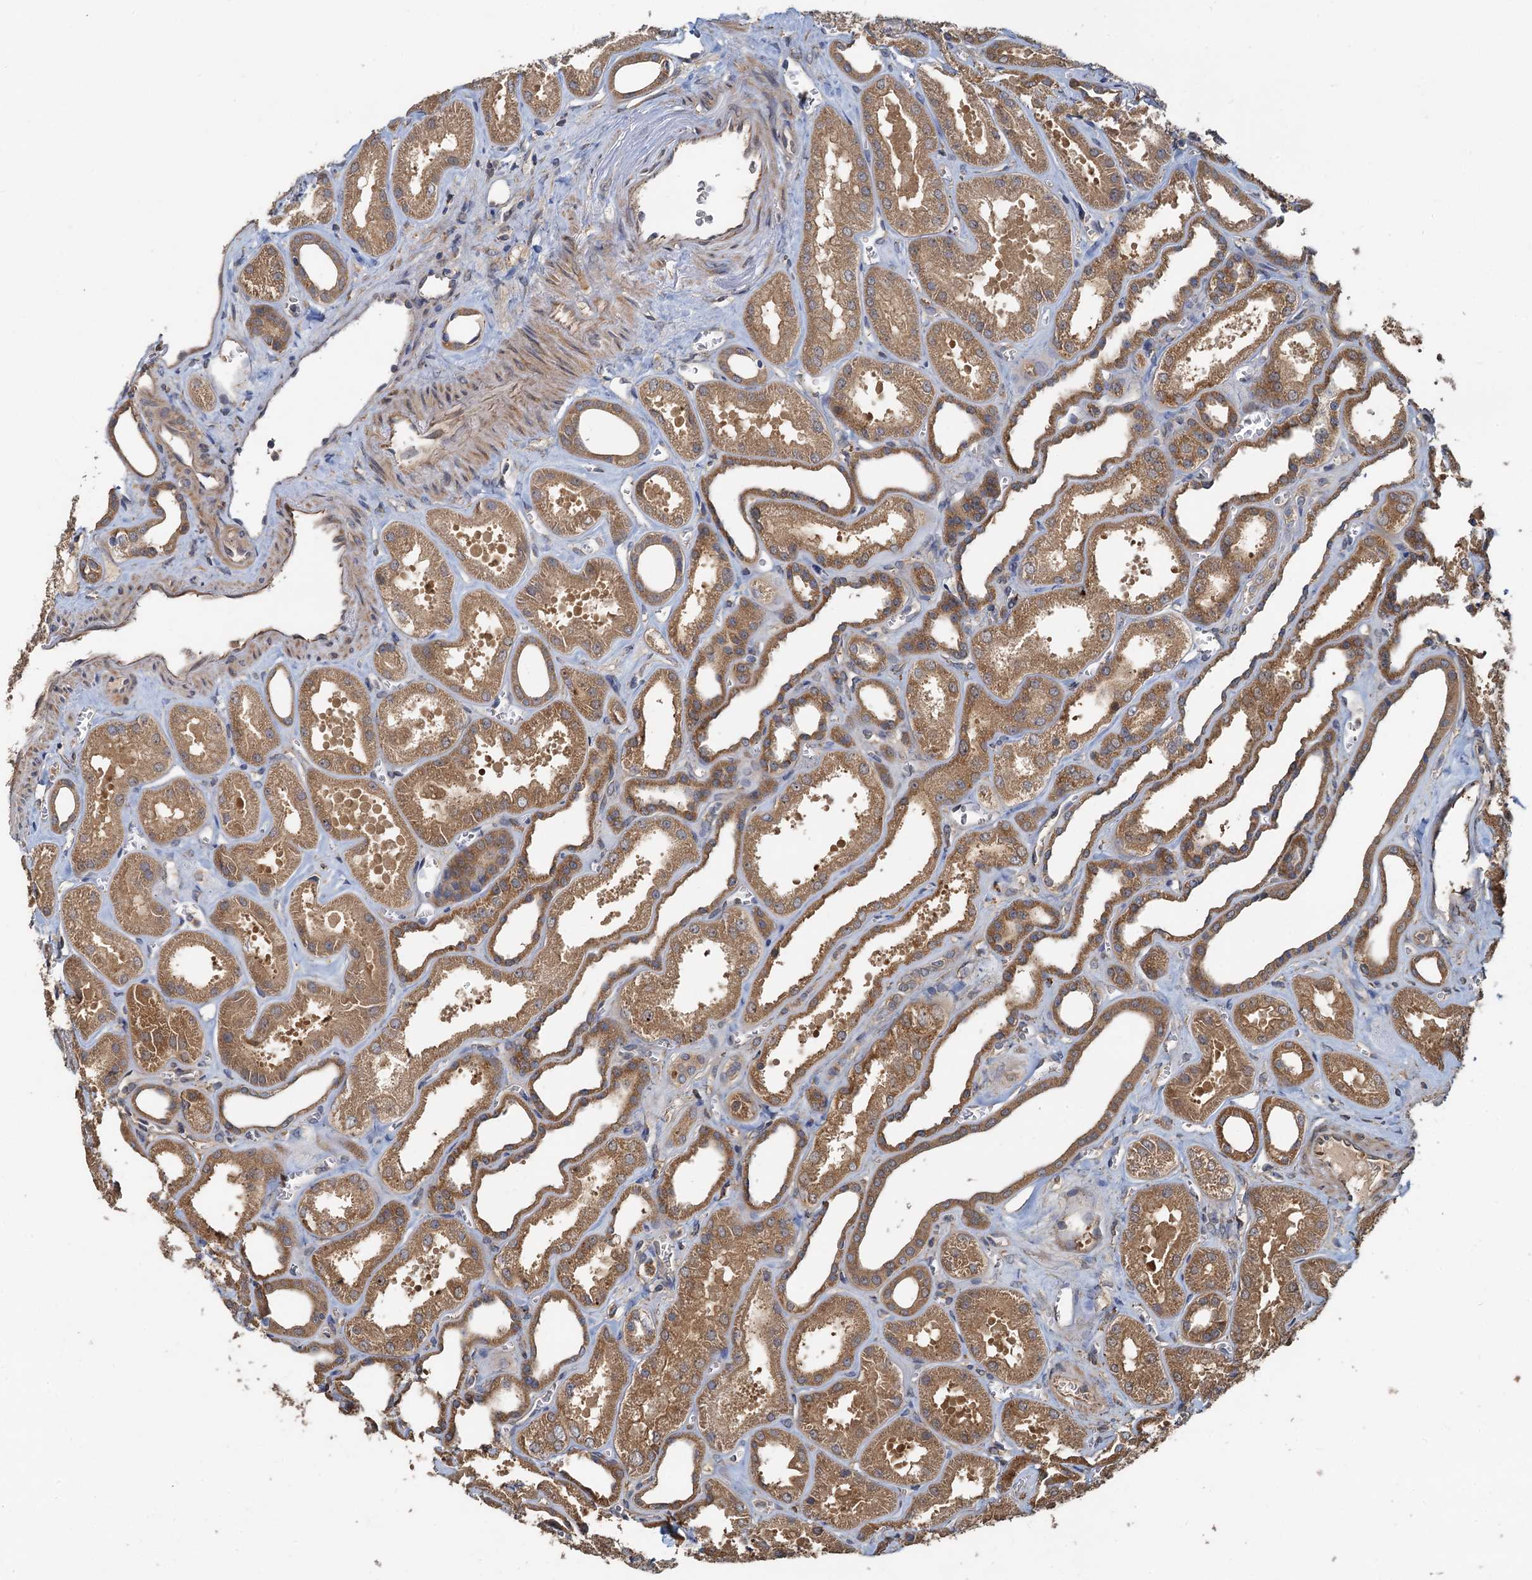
{"staining": {"intensity": "weak", "quantity": "25%-75%", "location": "cytoplasmic/membranous"}, "tissue": "kidney", "cell_type": "Cells in glomeruli", "image_type": "normal", "snomed": [{"axis": "morphology", "description": "Normal tissue, NOS"}, {"axis": "morphology", "description": "Adenocarcinoma, NOS"}, {"axis": "topography", "description": "Kidney"}], "caption": "Benign kidney shows weak cytoplasmic/membranous positivity in about 25%-75% of cells in glomeruli, visualized by immunohistochemistry. The staining was performed using DAB to visualize the protein expression in brown, while the nuclei were stained in blue with hematoxylin (Magnification: 20x).", "gene": "HYI", "patient": {"sex": "female", "age": 68}}